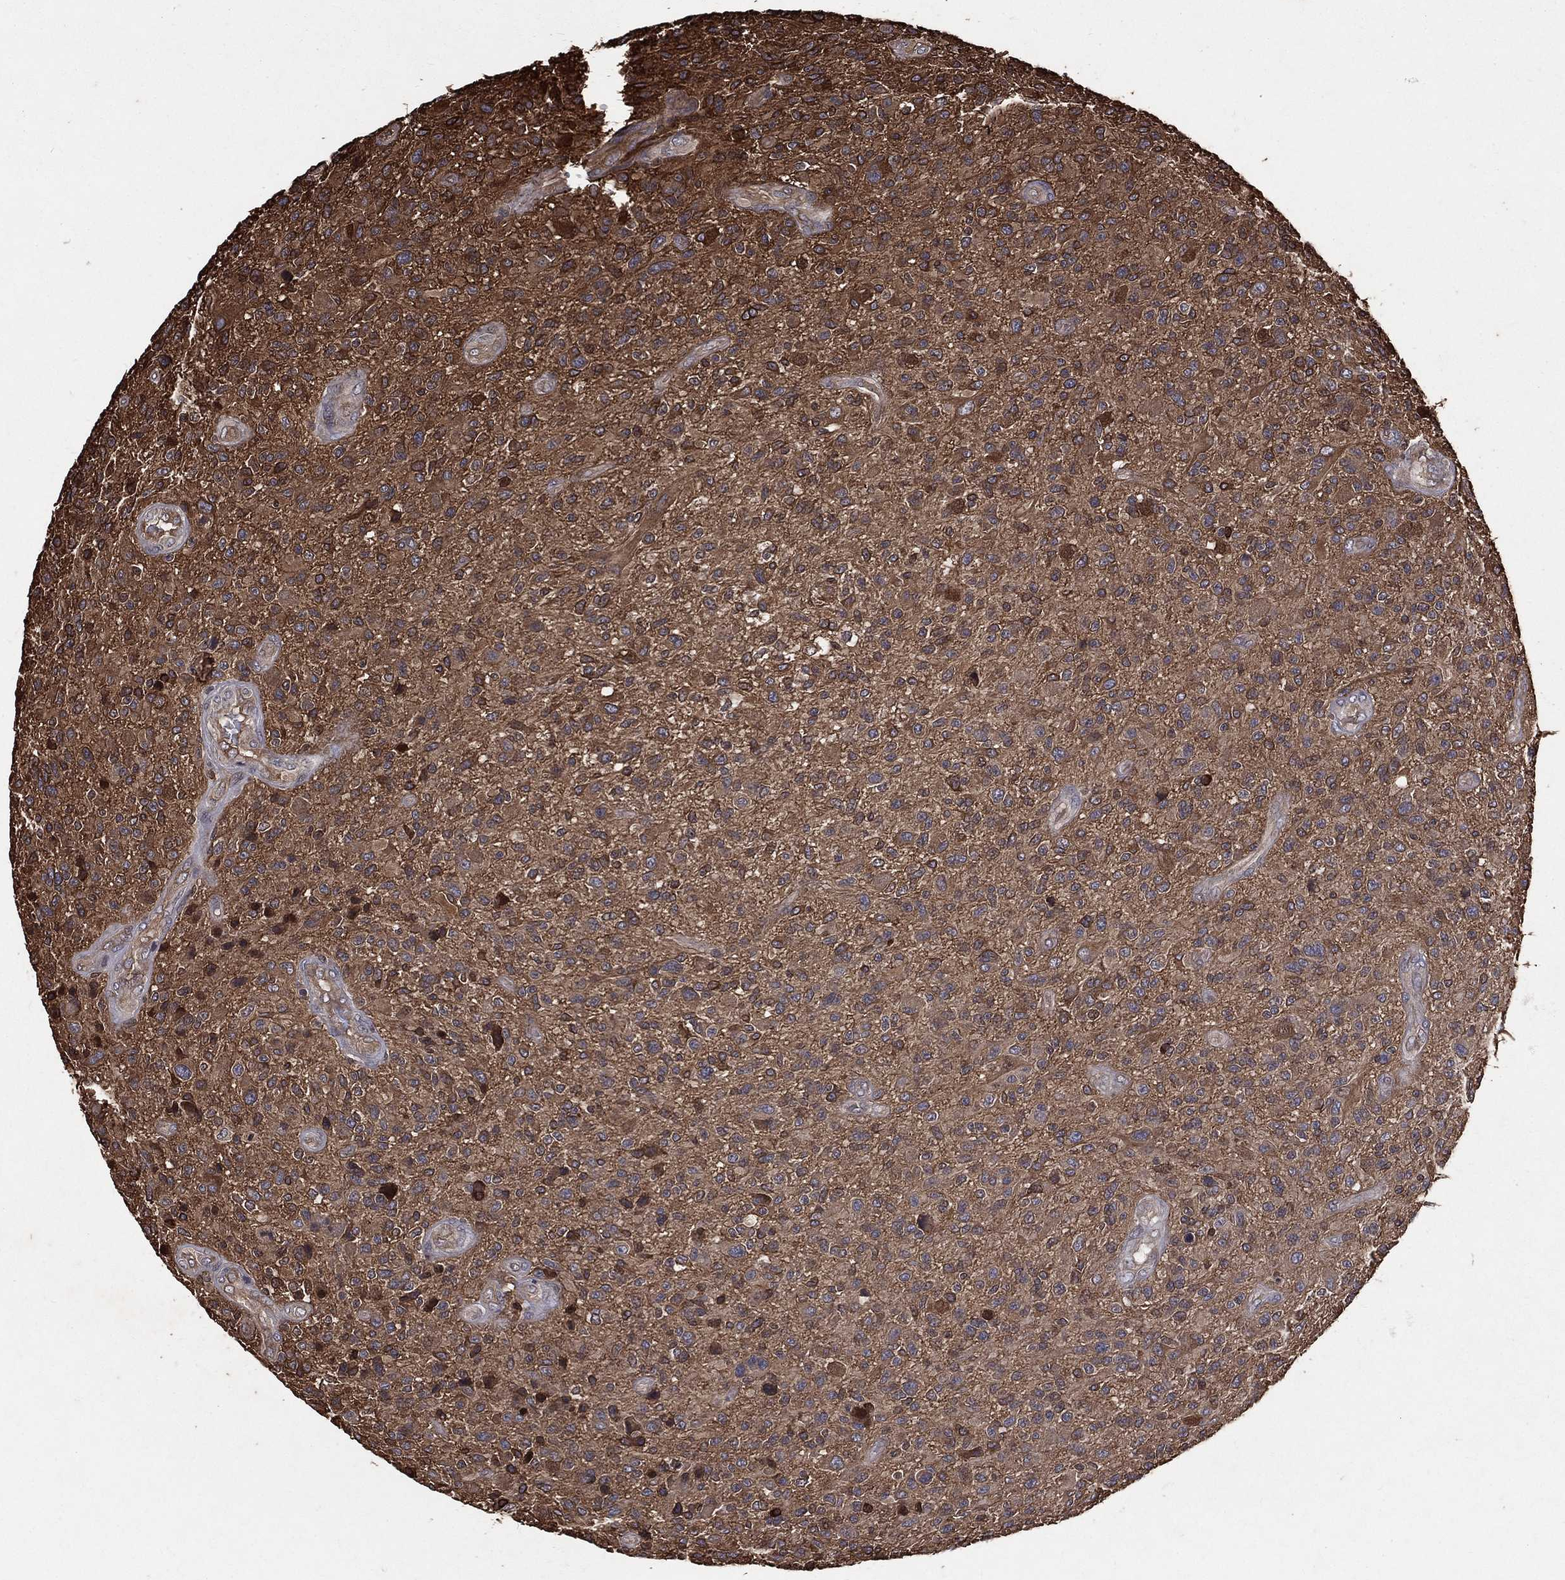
{"staining": {"intensity": "moderate", "quantity": "25%-75%", "location": "cytoplasmic/membranous"}, "tissue": "glioma", "cell_type": "Tumor cells", "image_type": "cancer", "snomed": [{"axis": "morphology", "description": "Glioma, malignant, High grade"}, {"axis": "topography", "description": "Brain"}], "caption": "A histopathology image showing moderate cytoplasmic/membranous expression in approximately 25%-75% of tumor cells in high-grade glioma (malignant), as visualized by brown immunohistochemical staining.", "gene": "DPYSL2", "patient": {"sex": "male", "age": 47}}